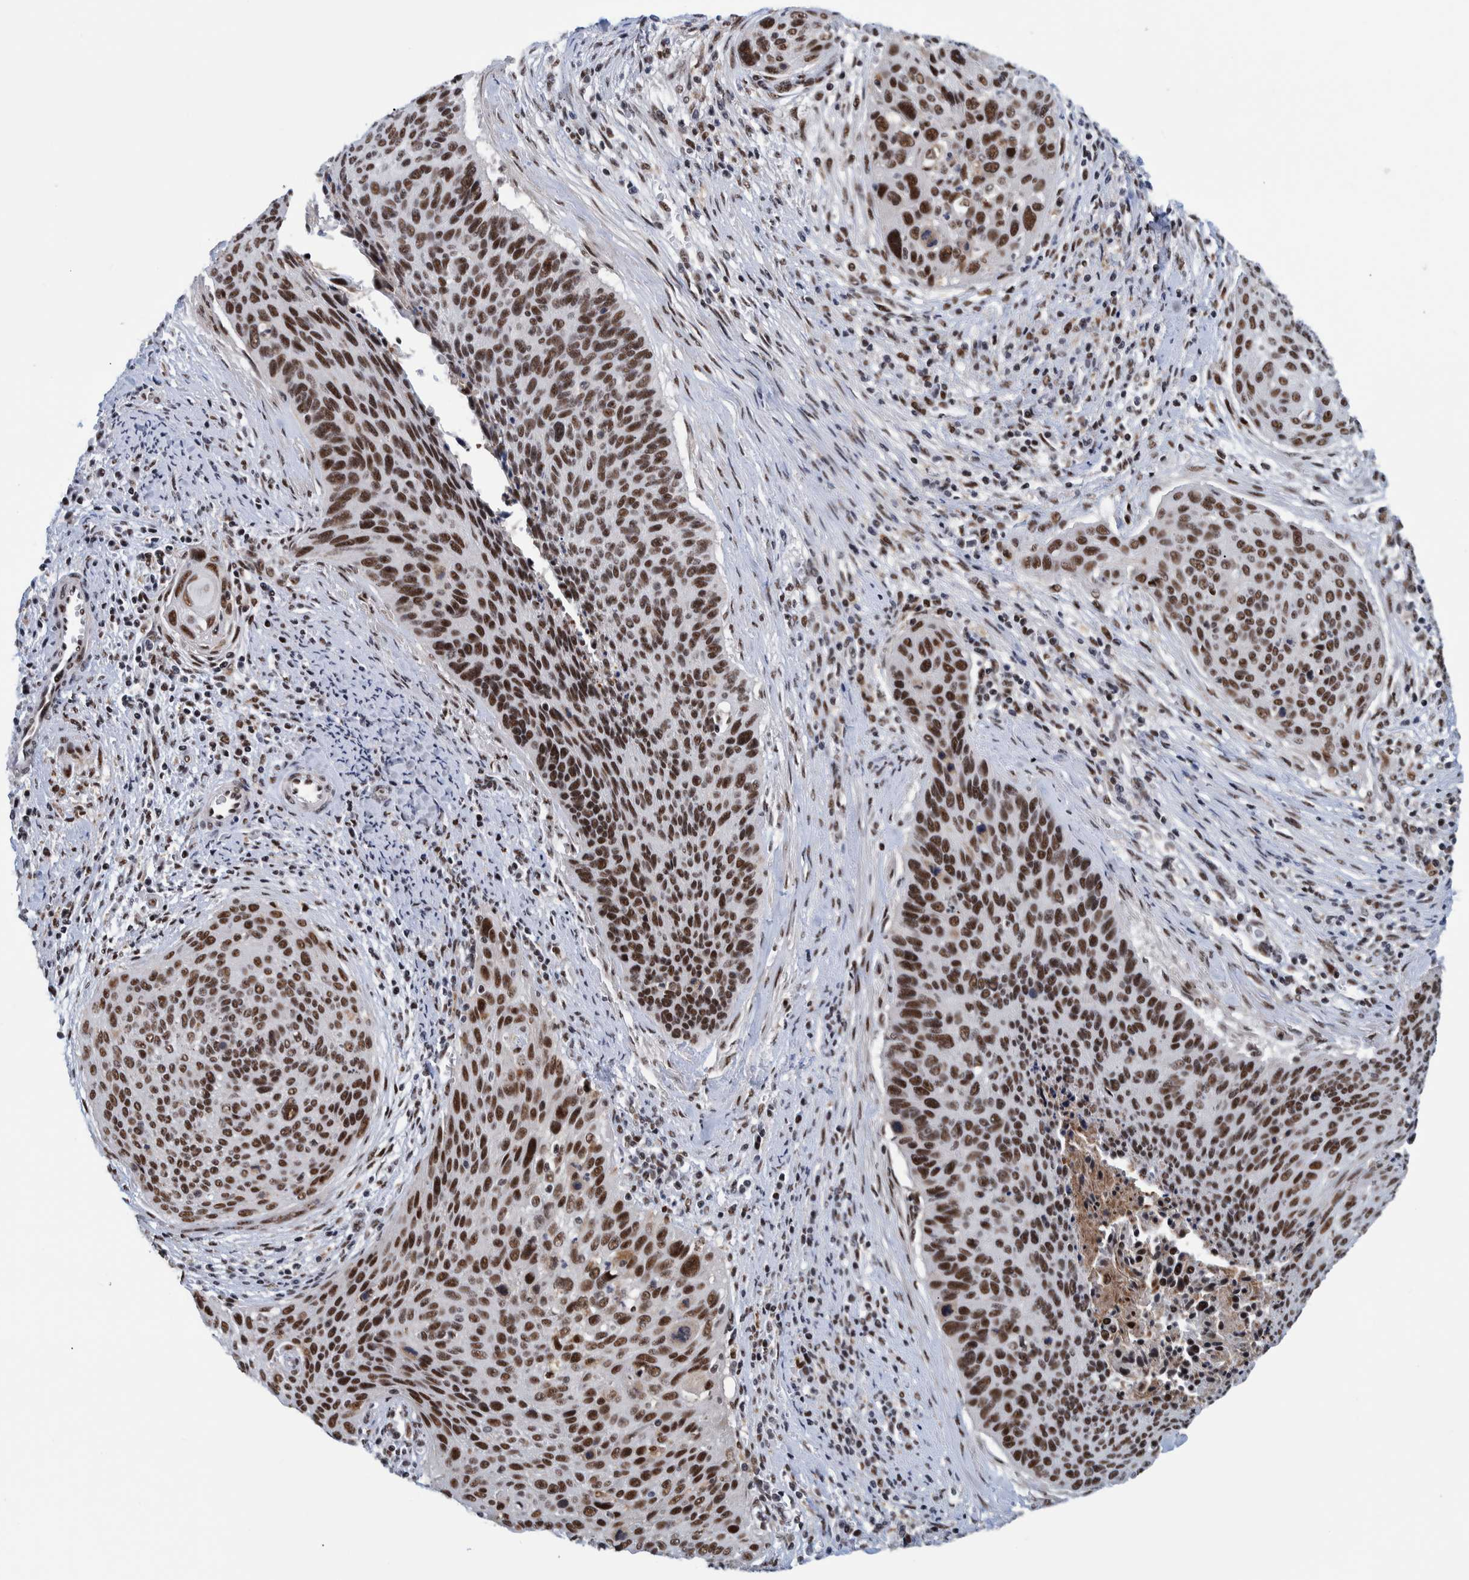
{"staining": {"intensity": "strong", "quantity": ">75%", "location": "nuclear"}, "tissue": "cervical cancer", "cell_type": "Tumor cells", "image_type": "cancer", "snomed": [{"axis": "morphology", "description": "Squamous cell carcinoma, NOS"}, {"axis": "topography", "description": "Cervix"}], "caption": "Strong nuclear protein staining is appreciated in approximately >75% of tumor cells in squamous cell carcinoma (cervical).", "gene": "EFTUD2", "patient": {"sex": "female", "age": 55}}